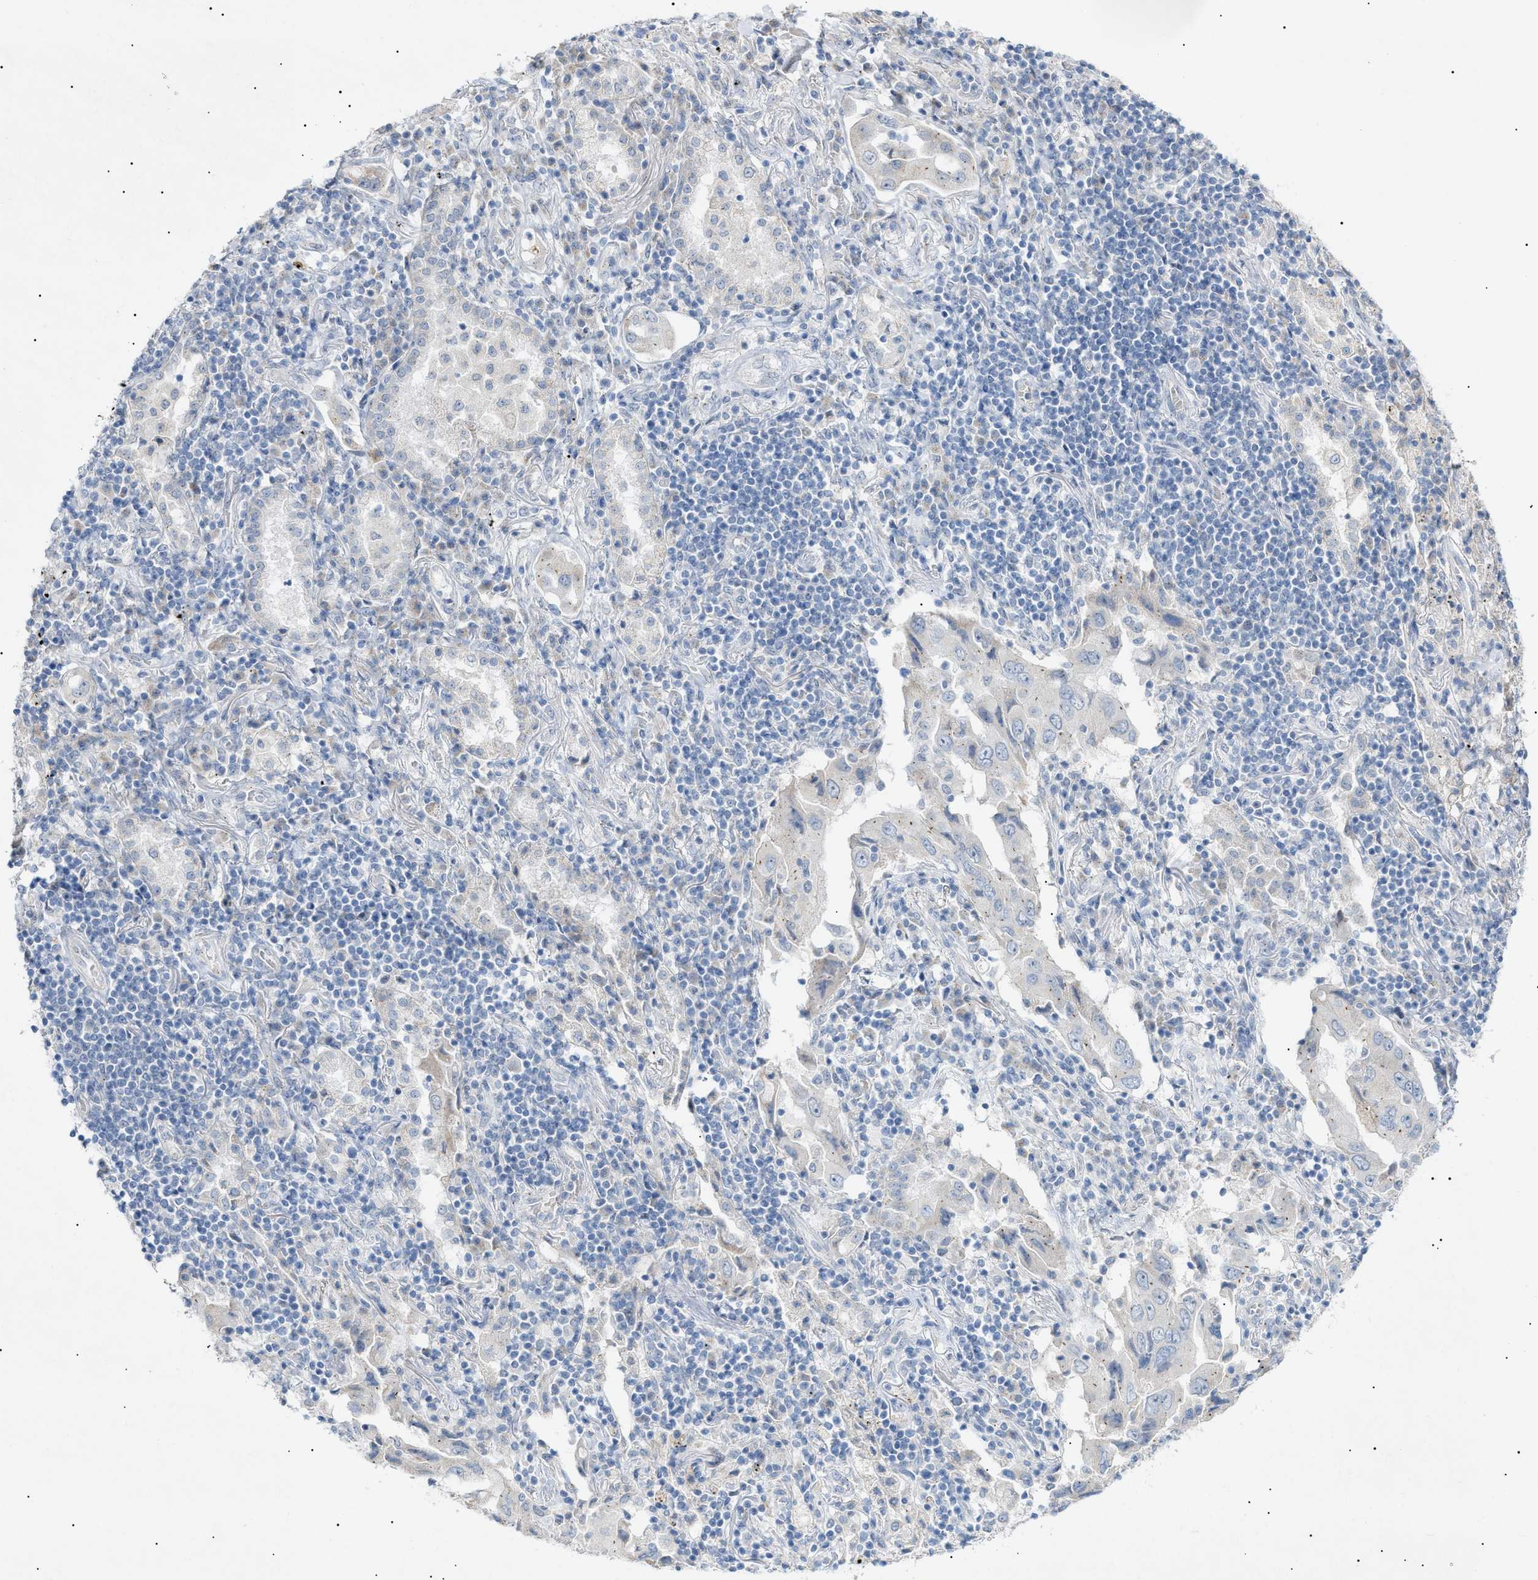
{"staining": {"intensity": "negative", "quantity": "none", "location": "none"}, "tissue": "lung cancer", "cell_type": "Tumor cells", "image_type": "cancer", "snomed": [{"axis": "morphology", "description": "Adenocarcinoma, NOS"}, {"axis": "topography", "description": "Lung"}], "caption": "This is an IHC image of human adenocarcinoma (lung). There is no positivity in tumor cells.", "gene": "SLC25A31", "patient": {"sex": "female", "age": 65}}